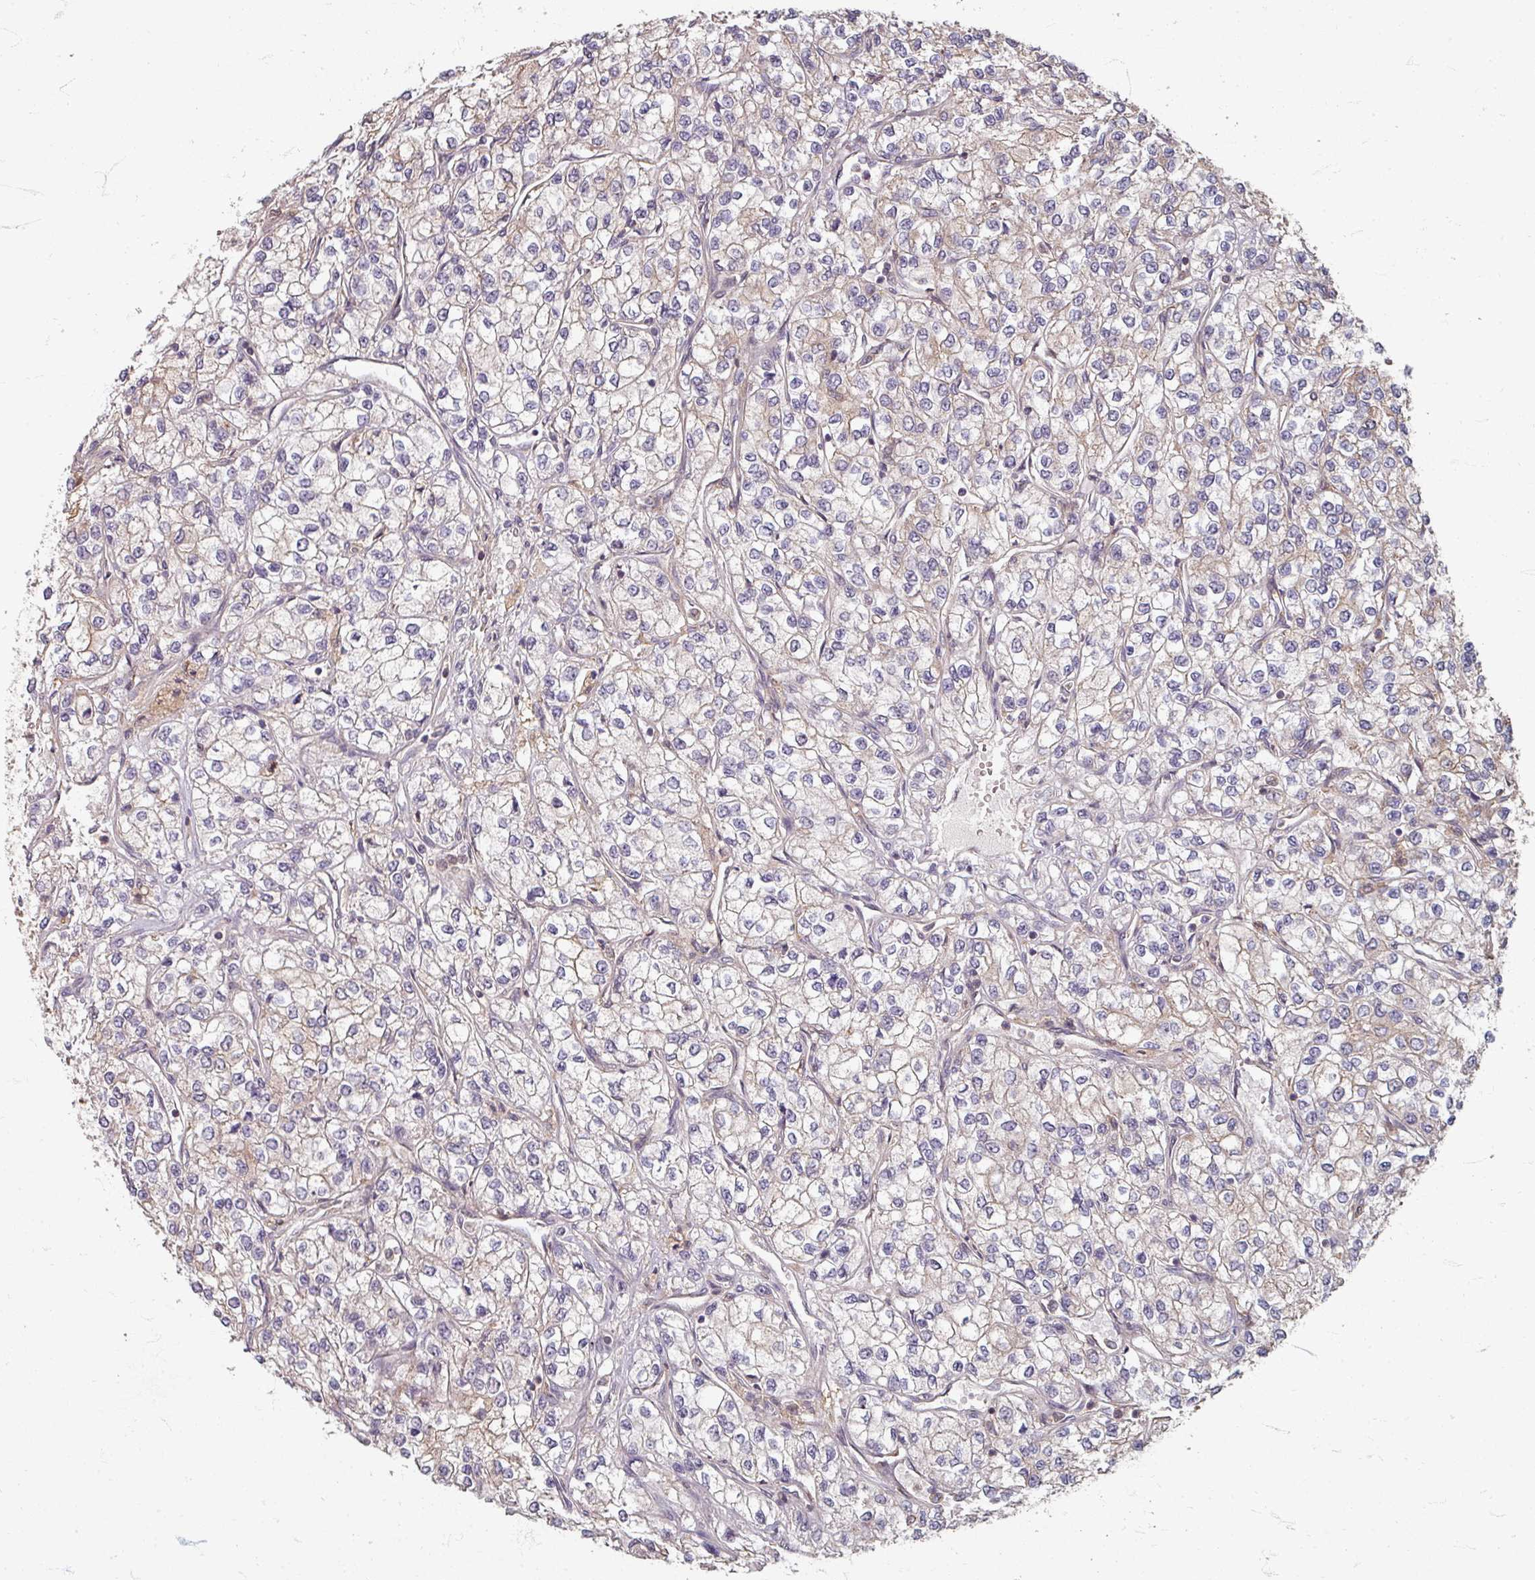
{"staining": {"intensity": "negative", "quantity": "none", "location": "none"}, "tissue": "renal cancer", "cell_type": "Tumor cells", "image_type": "cancer", "snomed": [{"axis": "morphology", "description": "Adenocarcinoma, NOS"}, {"axis": "topography", "description": "Kidney"}], "caption": "Immunohistochemistry micrograph of human renal adenocarcinoma stained for a protein (brown), which demonstrates no expression in tumor cells. (DAB (3,3'-diaminobenzidine) immunohistochemistry, high magnification).", "gene": "STAM", "patient": {"sex": "male", "age": 80}}